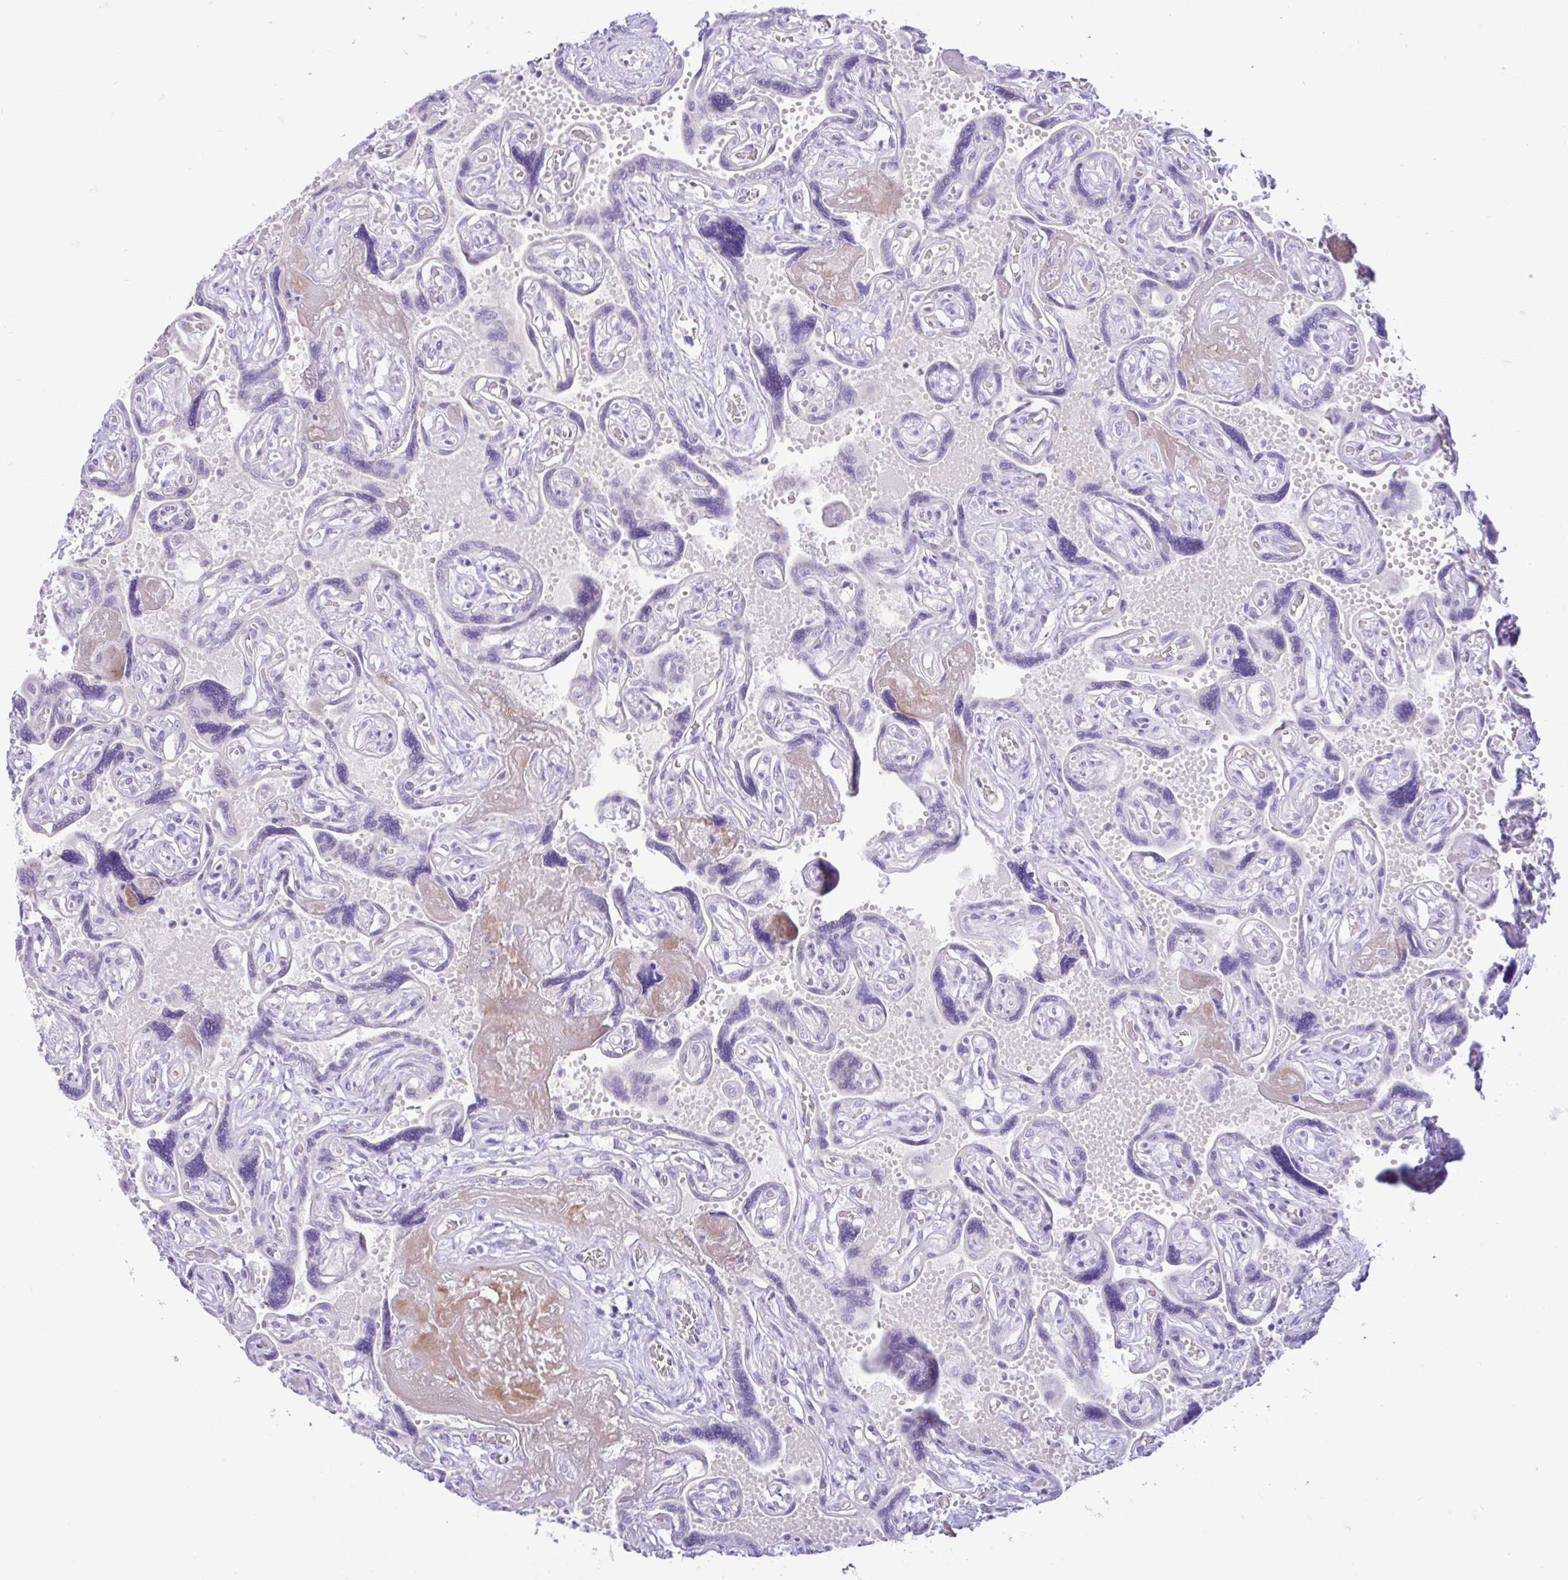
{"staining": {"intensity": "weak", "quantity": "<25%", "location": "cytoplasmic/membranous"}, "tissue": "placenta", "cell_type": "Trophoblastic cells", "image_type": "normal", "snomed": [{"axis": "morphology", "description": "Normal tissue, NOS"}, {"axis": "topography", "description": "Placenta"}], "caption": "A high-resolution micrograph shows immunohistochemistry staining of benign placenta, which shows no significant staining in trophoblastic cells. The staining was performed using DAB to visualize the protein expression in brown, while the nuclei were stained in blue with hematoxylin (Magnification: 20x).", "gene": "ZNF101", "patient": {"sex": "female", "age": 32}}